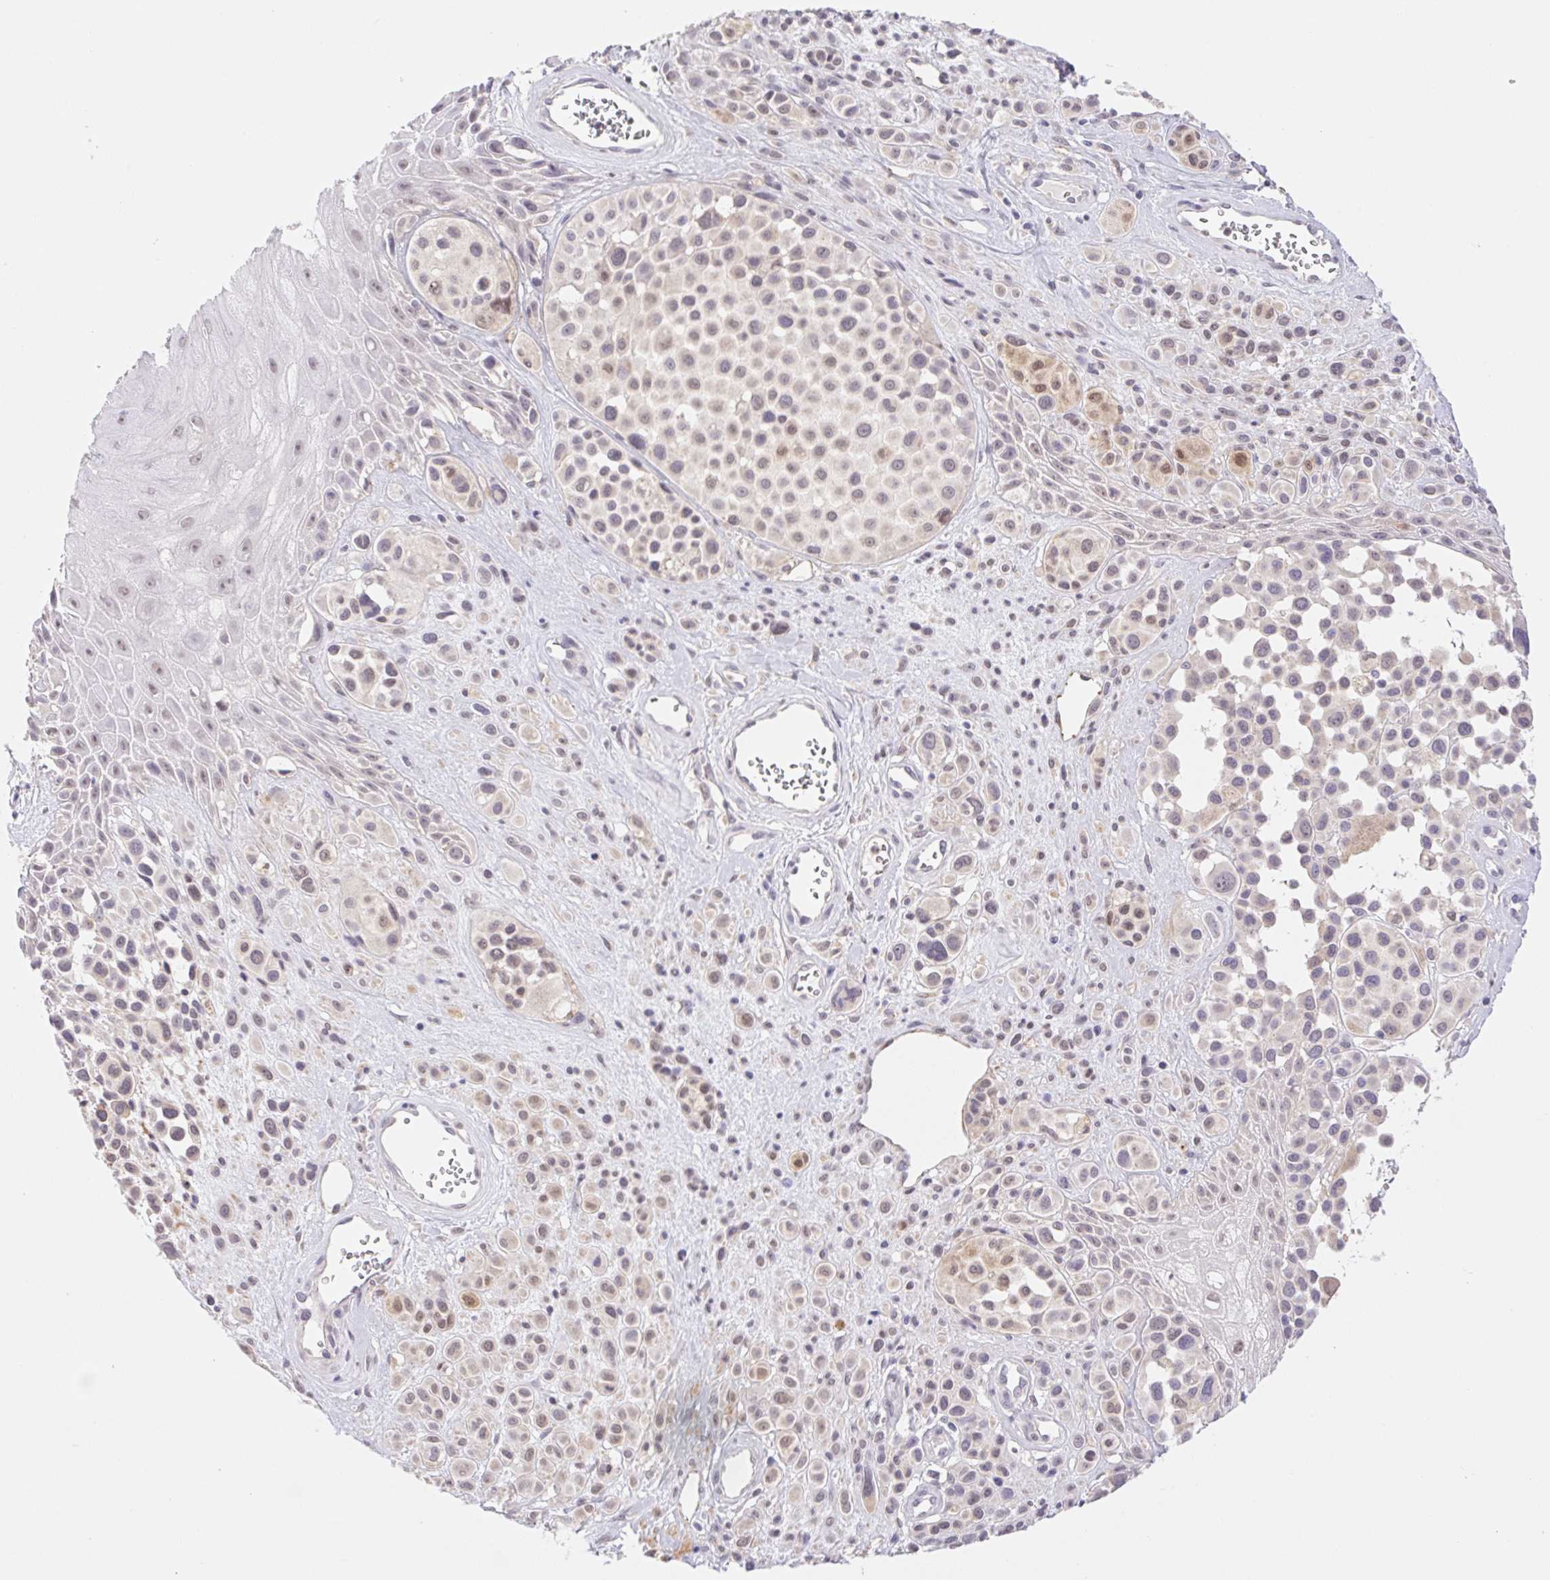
{"staining": {"intensity": "negative", "quantity": "none", "location": "none"}, "tissue": "melanoma", "cell_type": "Tumor cells", "image_type": "cancer", "snomed": [{"axis": "morphology", "description": "Malignant melanoma, NOS"}, {"axis": "topography", "description": "Skin"}], "caption": "This is a micrograph of immunohistochemistry (IHC) staining of melanoma, which shows no expression in tumor cells.", "gene": "L3MBTL4", "patient": {"sex": "male", "age": 77}}